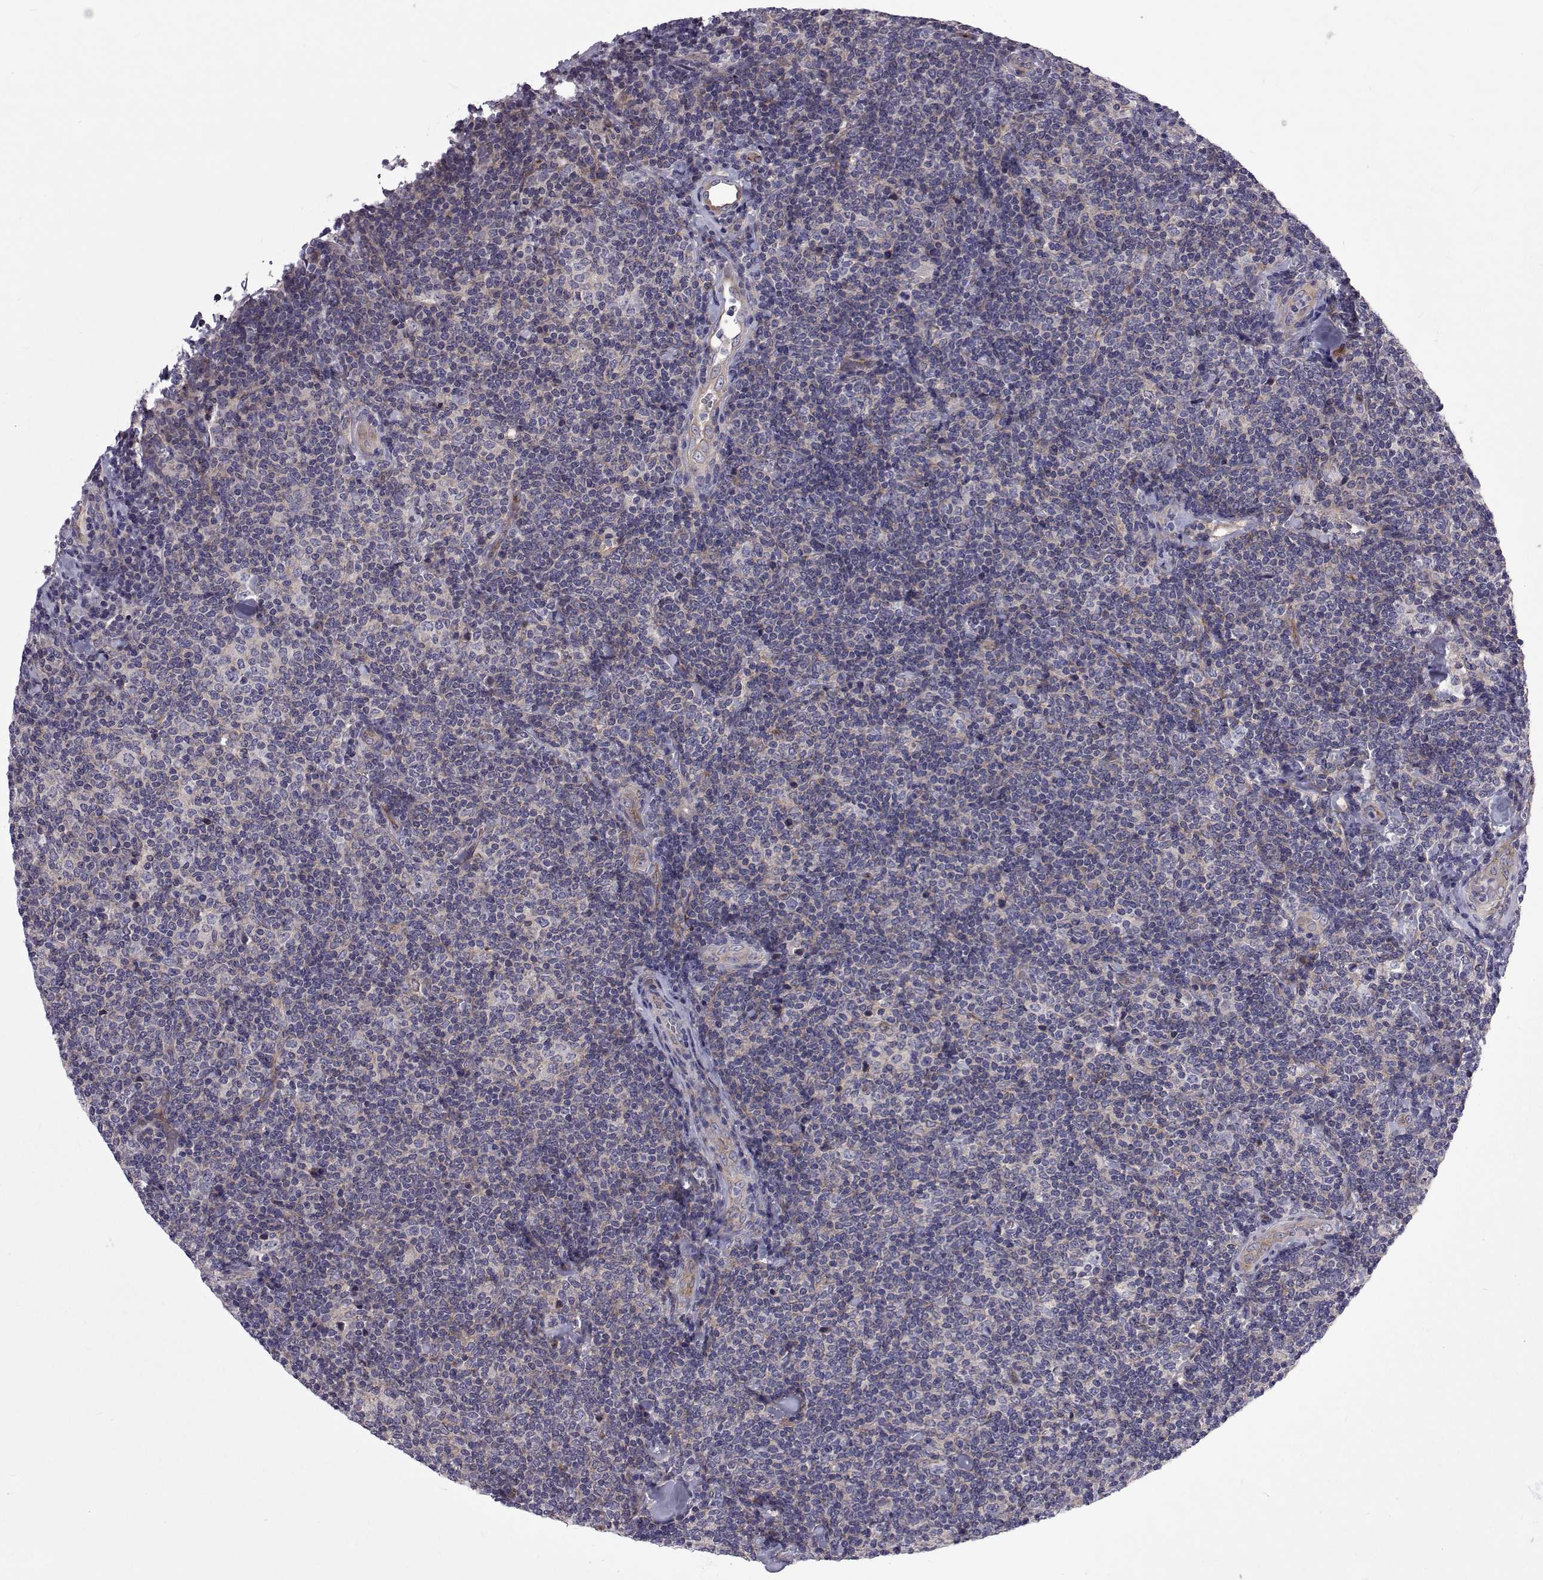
{"staining": {"intensity": "negative", "quantity": "none", "location": "none"}, "tissue": "lymphoma", "cell_type": "Tumor cells", "image_type": "cancer", "snomed": [{"axis": "morphology", "description": "Malignant lymphoma, non-Hodgkin's type, Low grade"}, {"axis": "topography", "description": "Lymph node"}], "caption": "High magnification brightfield microscopy of low-grade malignant lymphoma, non-Hodgkin's type stained with DAB (3,3'-diaminobenzidine) (brown) and counterstained with hematoxylin (blue): tumor cells show no significant staining.", "gene": "TCF15", "patient": {"sex": "female", "age": 56}}